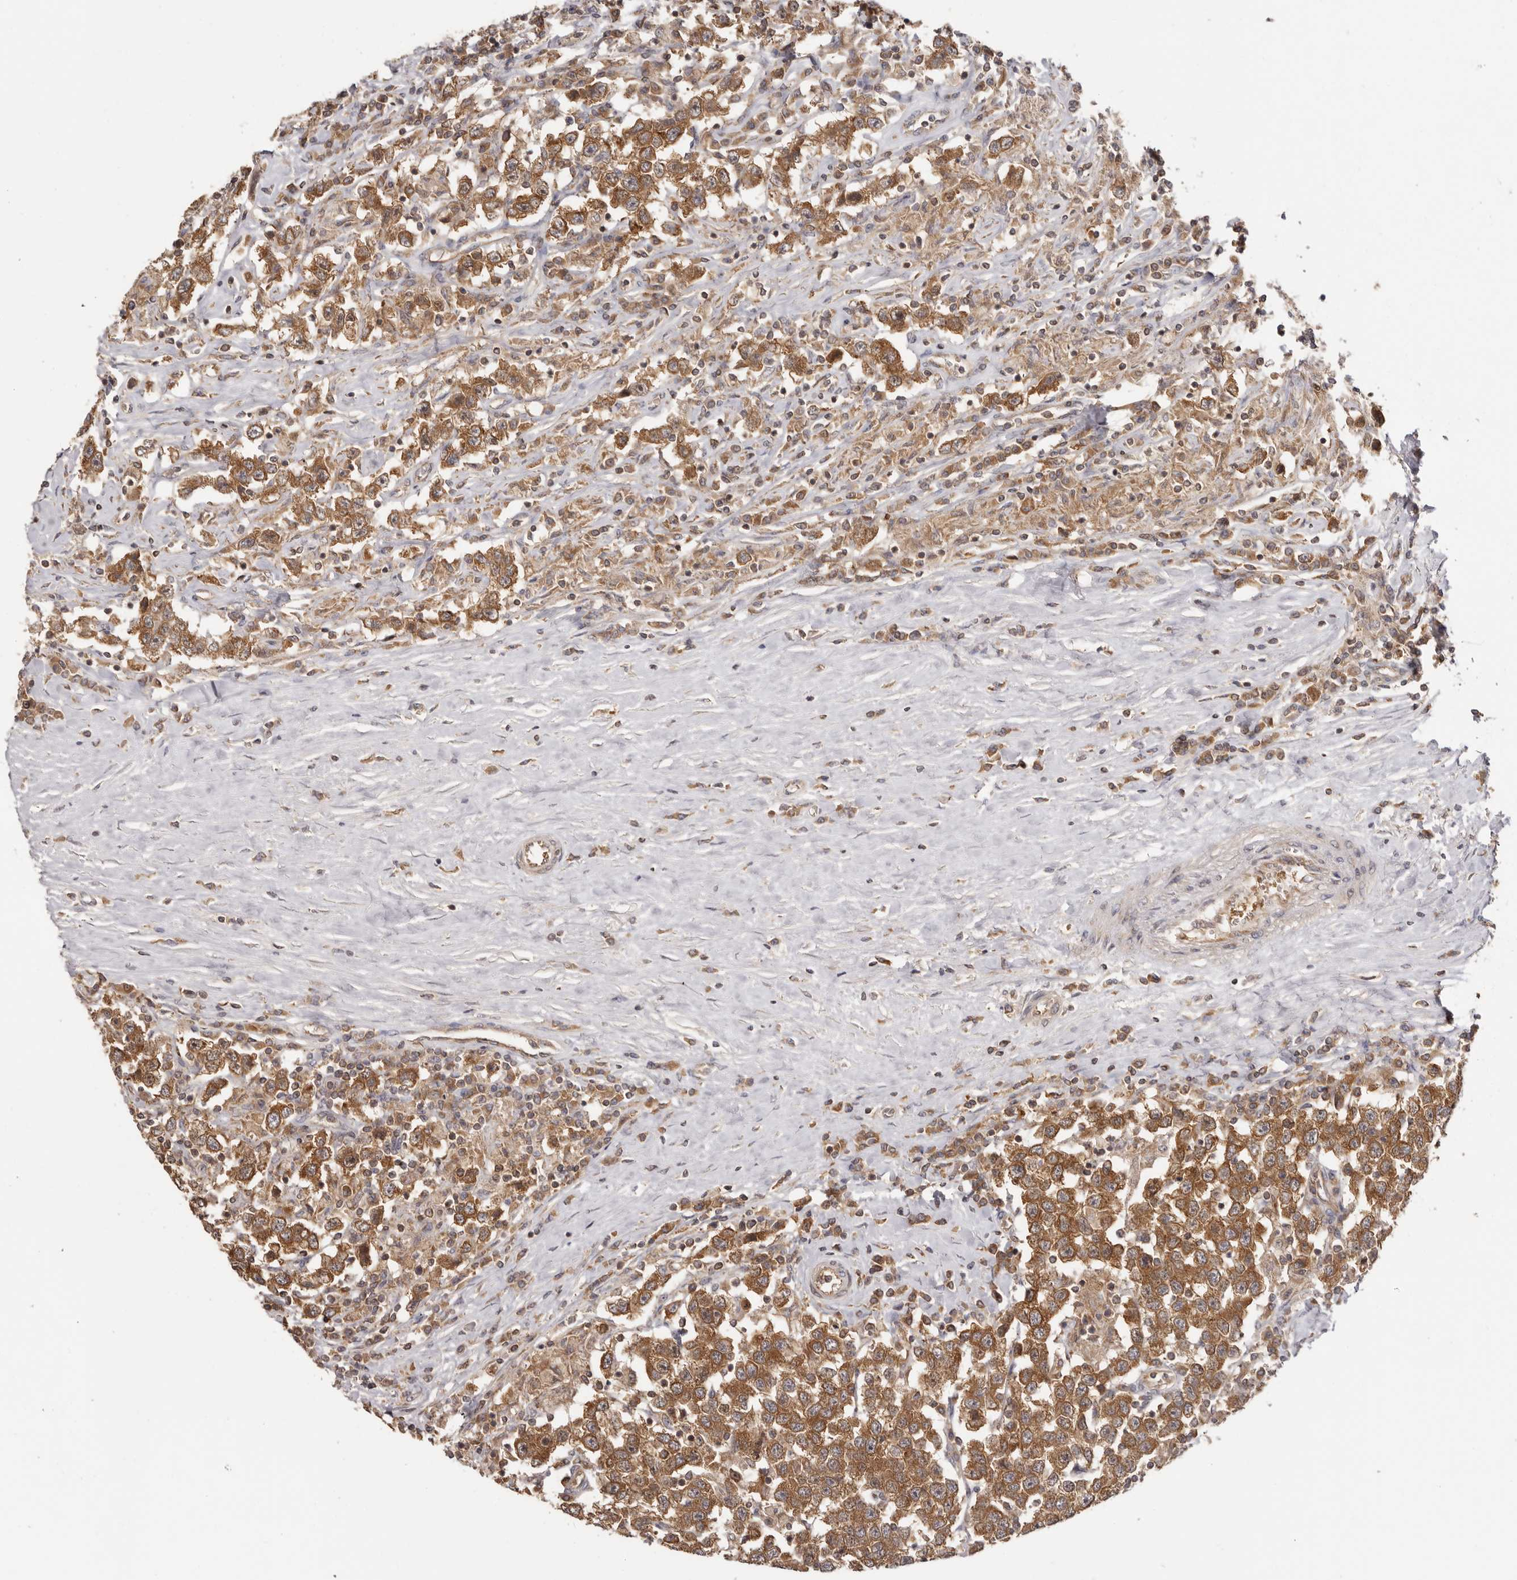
{"staining": {"intensity": "moderate", "quantity": ">75%", "location": "cytoplasmic/membranous"}, "tissue": "testis cancer", "cell_type": "Tumor cells", "image_type": "cancer", "snomed": [{"axis": "morphology", "description": "Seminoma, NOS"}, {"axis": "topography", "description": "Testis"}], "caption": "Moderate cytoplasmic/membranous positivity is present in approximately >75% of tumor cells in testis cancer.", "gene": "EEF1E1", "patient": {"sex": "male", "age": 41}}